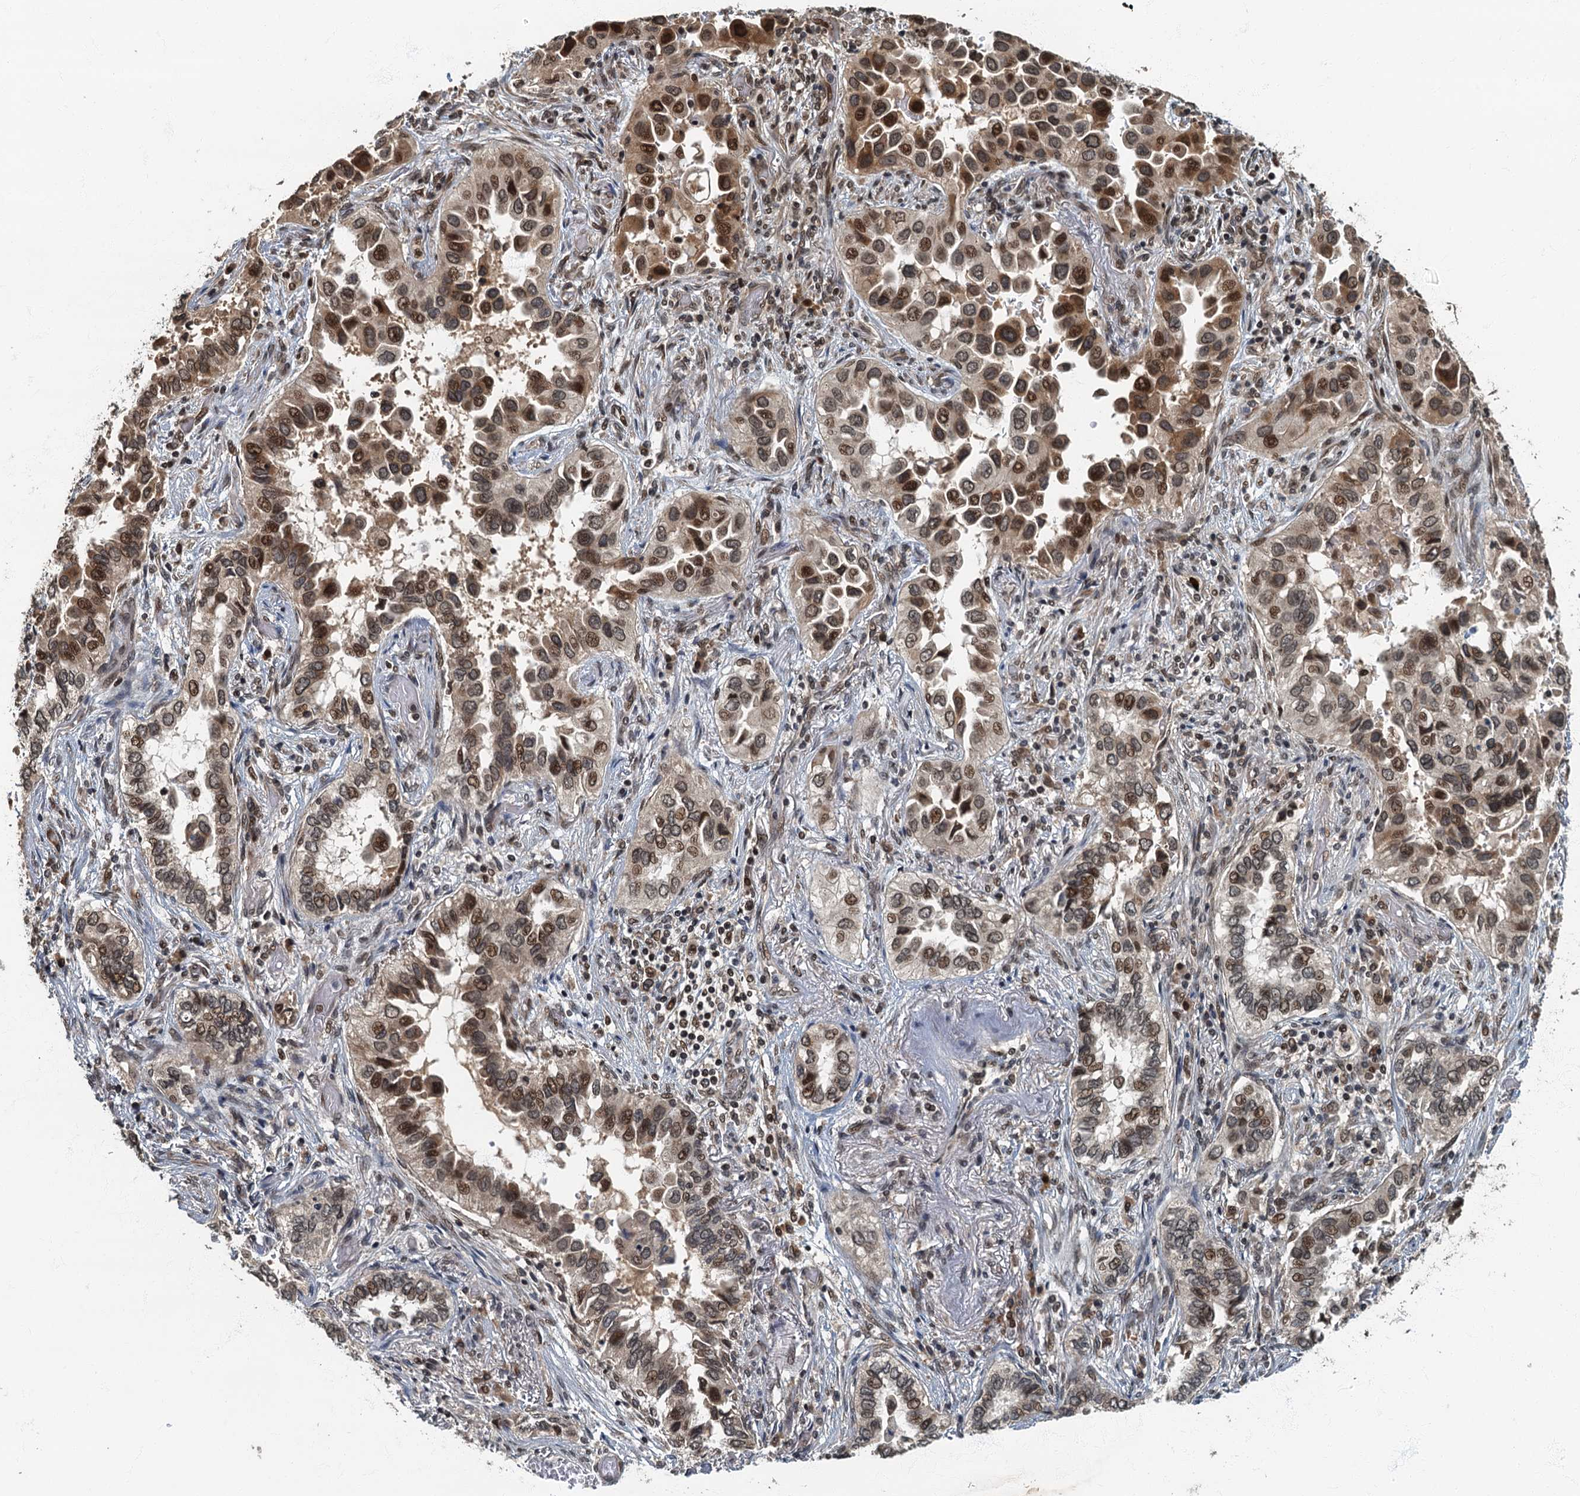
{"staining": {"intensity": "moderate", "quantity": ">75%", "location": "cytoplasmic/membranous,nuclear"}, "tissue": "lung cancer", "cell_type": "Tumor cells", "image_type": "cancer", "snomed": [{"axis": "morphology", "description": "Adenocarcinoma, NOS"}, {"axis": "topography", "description": "Lung"}], "caption": "Lung cancer stained for a protein reveals moderate cytoplasmic/membranous and nuclear positivity in tumor cells.", "gene": "CKAP2L", "patient": {"sex": "female", "age": 76}}